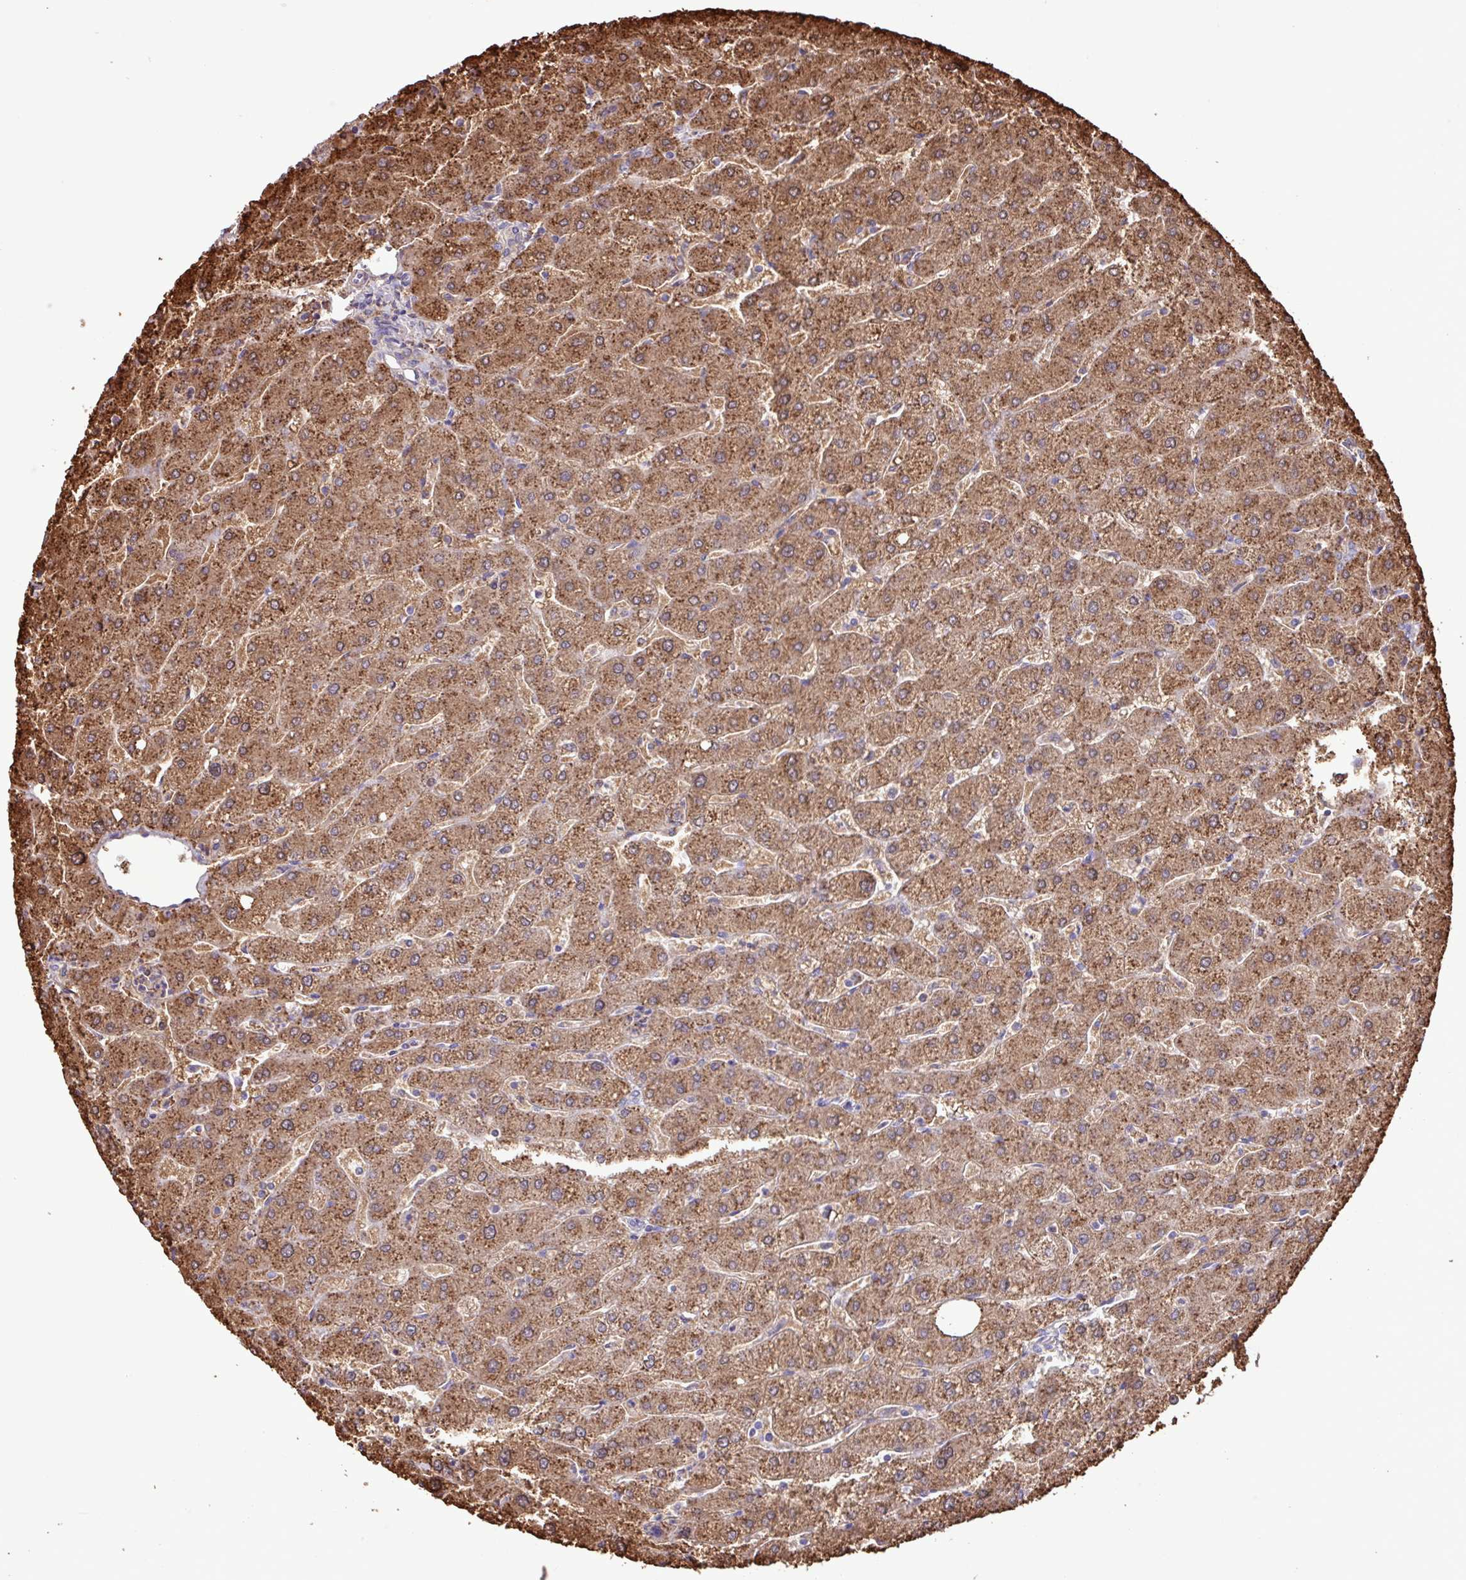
{"staining": {"intensity": "weak", "quantity": "25%-75%", "location": "cytoplasmic/membranous"}, "tissue": "liver", "cell_type": "Cholangiocytes", "image_type": "normal", "snomed": [{"axis": "morphology", "description": "Normal tissue, NOS"}, {"axis": "topography", "description": "Liver"}], "caption": "Protein staining exhibits weak cytoplasmic/membranous positivity in approximately 25%-75% of cholangiocytes in unremarkable liver.", "gene": "CHST11", "patient": {"sex": "male", "age": 67}}